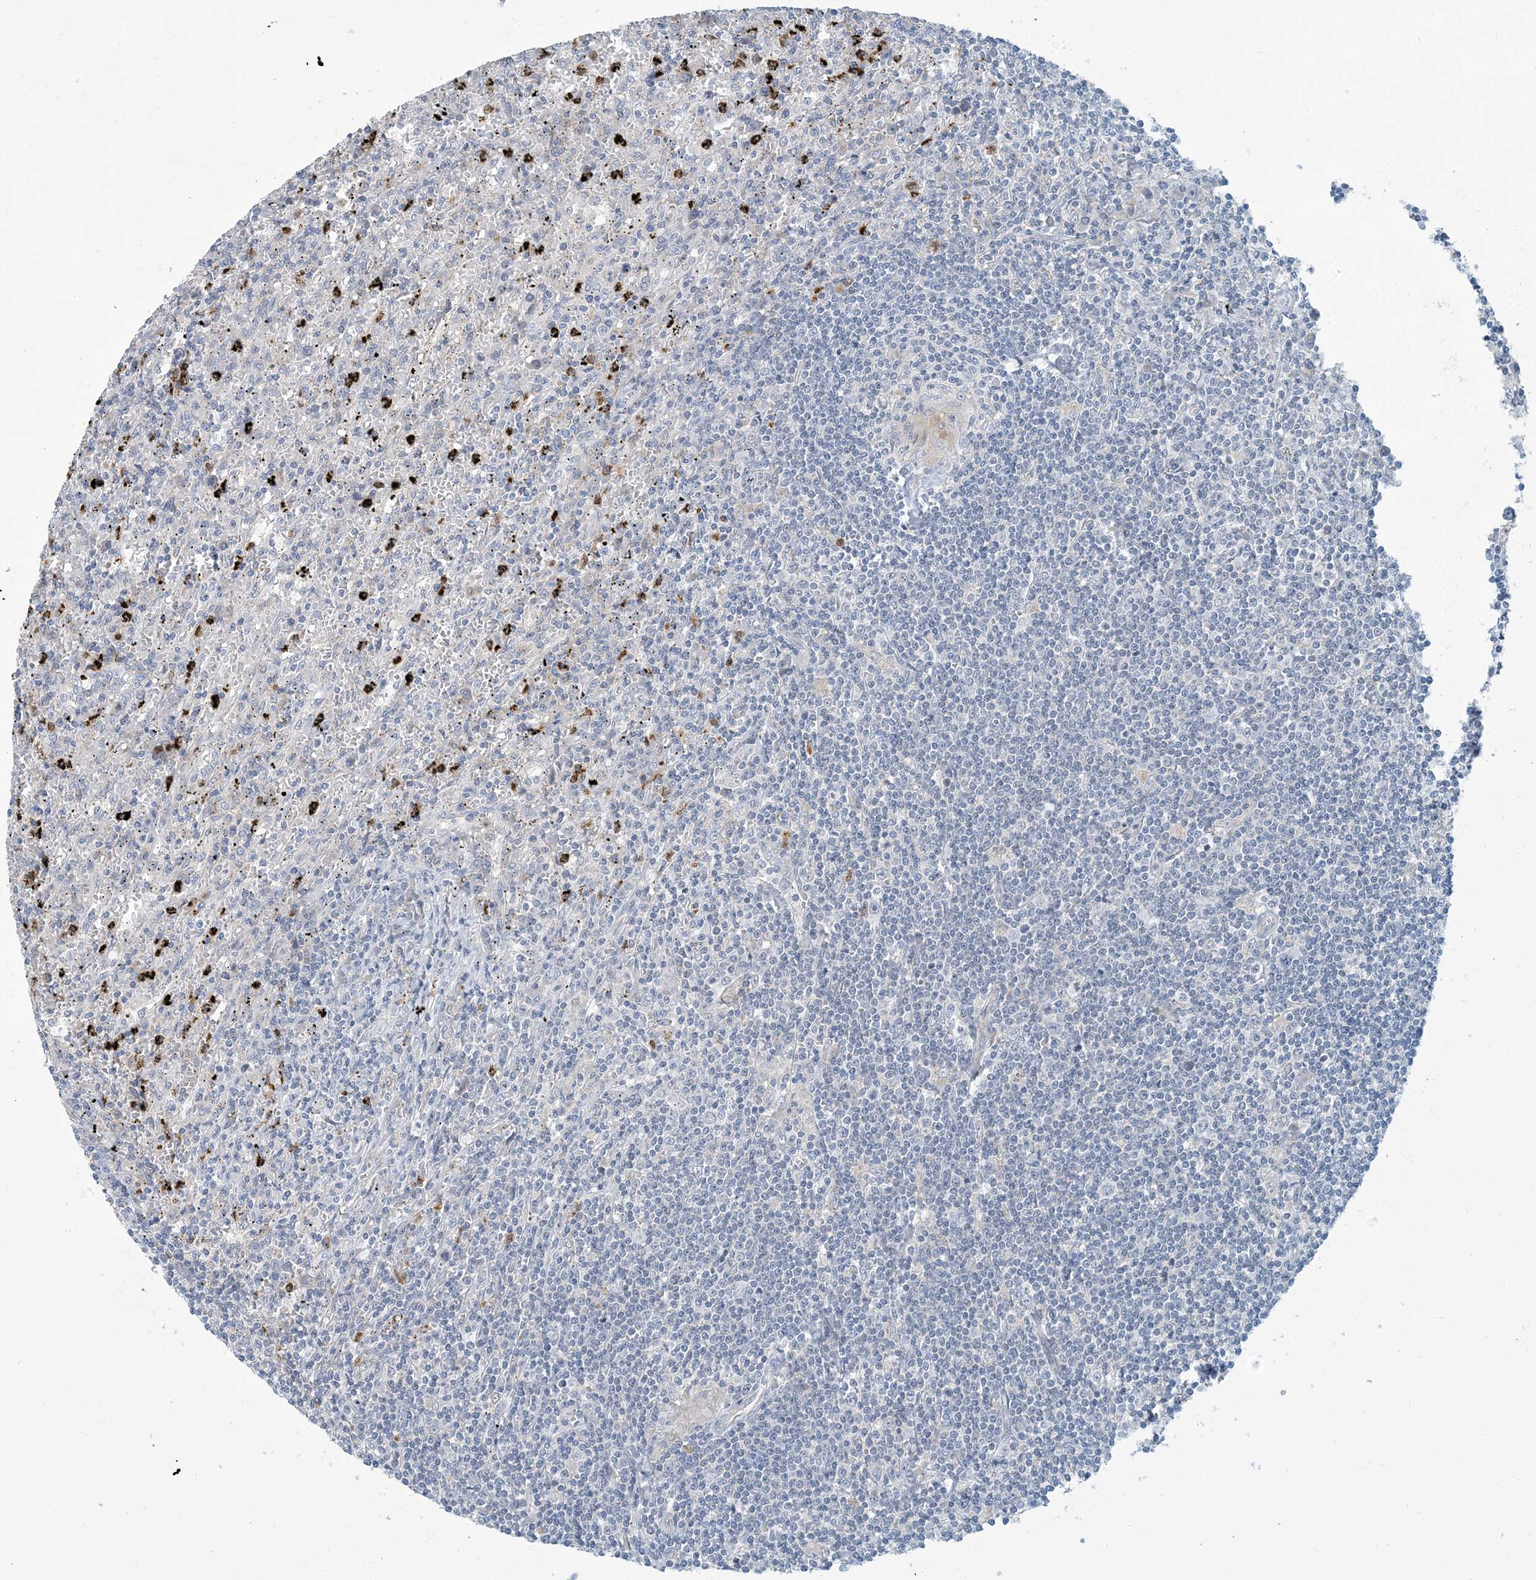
{"staining": {"intensity": "negative", "quantity": "none", "location": "none"}, "tissue": "lymphoma", "cell_type": "Tumor cells", "image_type": "cancer", "snomed": [{"axis": "morphology", "description": "Malignant lymphoma, non-Hodgkin's type, Low grade"}, {"axis": "topography", "description": "Spleen"}], "caption": "Human low-grade malignant lymphoma, non-Hodgkin's type stained for a protein using immunohistochemistry (IHC) displays no staining in tumor cells.", "gene": "EPHA4", "patient": {"sex": "male", "age": 76}}